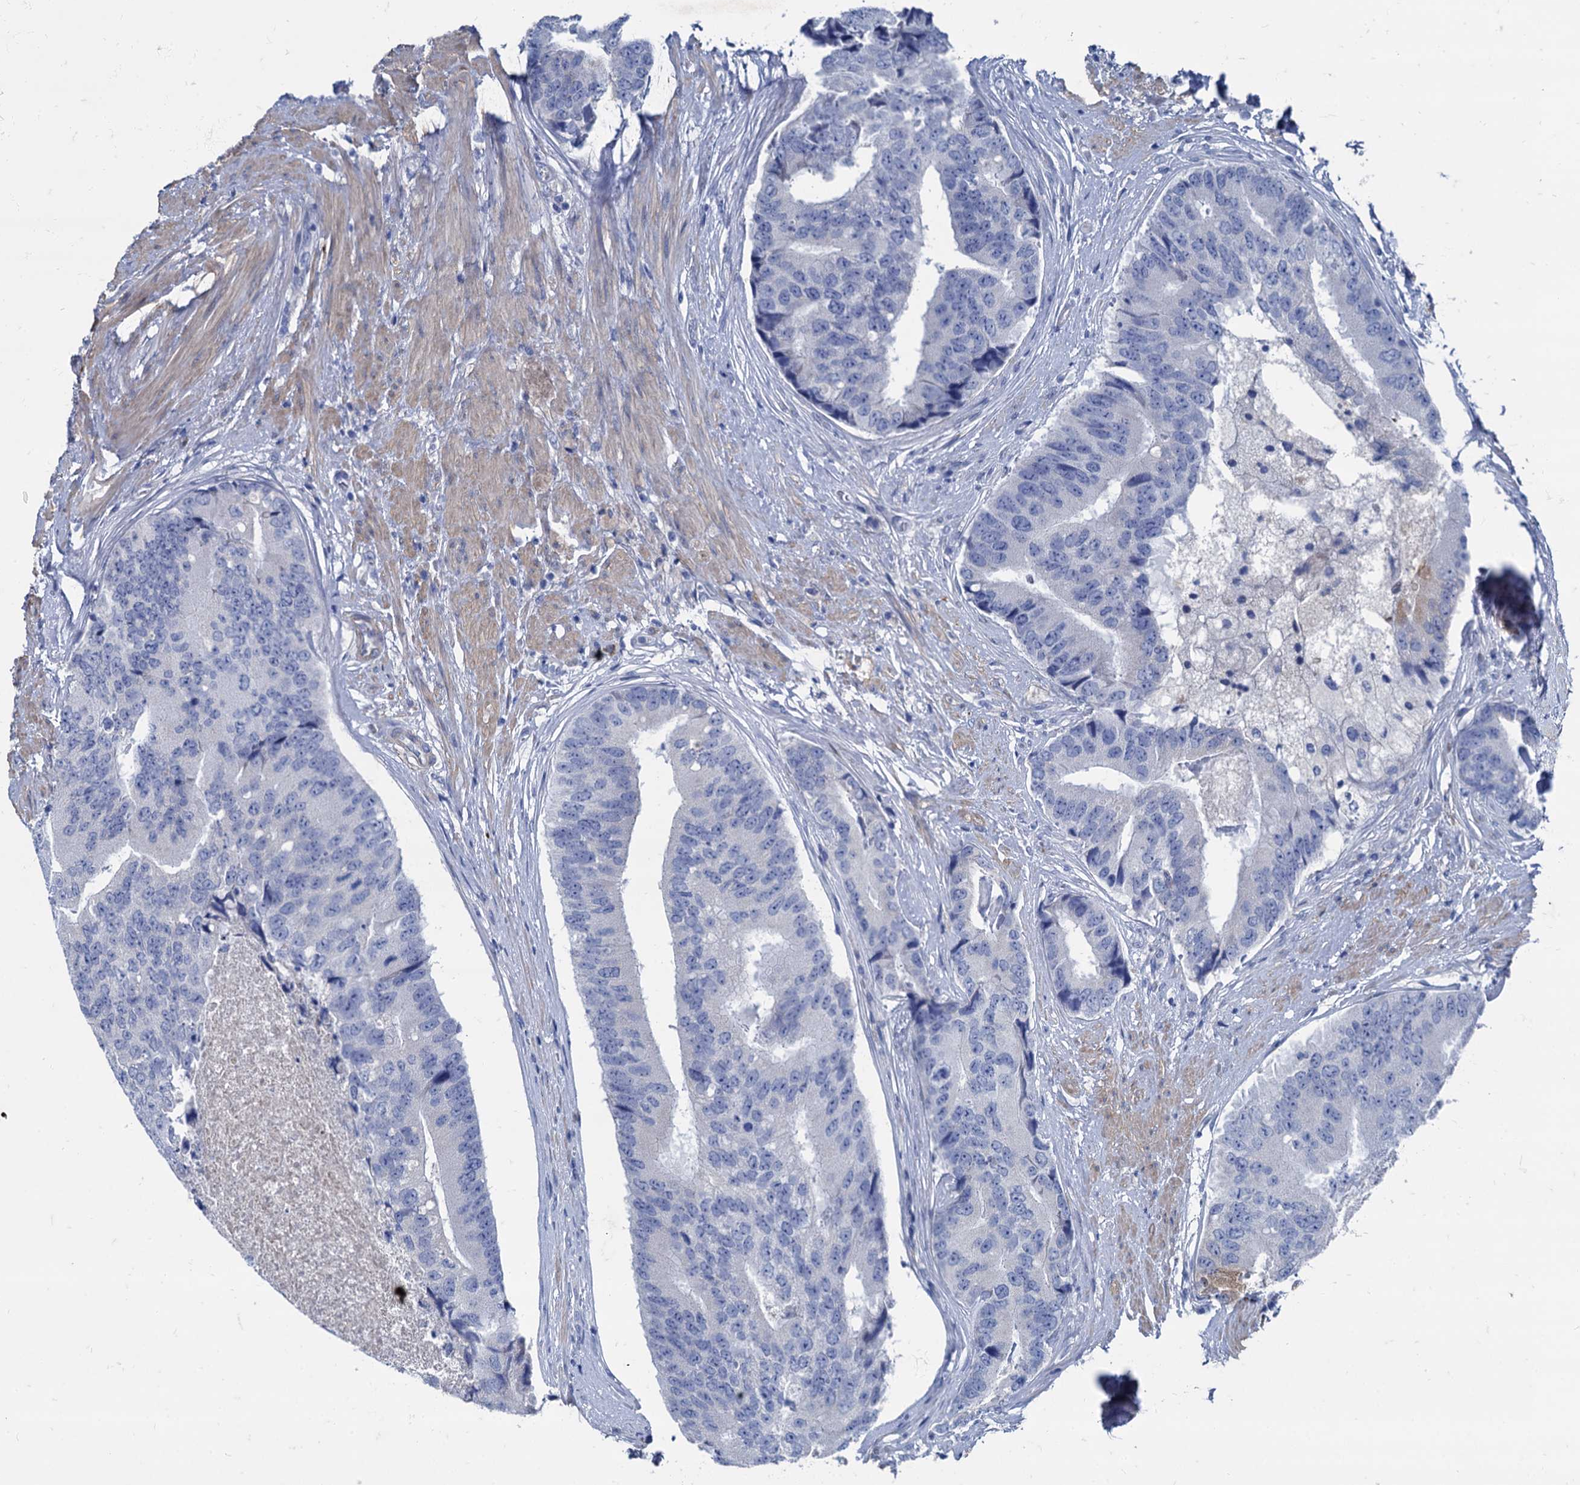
{"staining": {"intensity": "negative", "quantity": "none", "location": "none"}, "tissue": "prostate cancer", "cell_type": "Tumor cells", "image_type": "cancer", "snomed": [{"axis": "morphology", "description": "Adenocarcinoma, High grade"}, {"axis": "topography", "description": "Prostate"}], "caption": "Prostate cancer was stained to show a protein in brown. There is no significant staining in tumor cells.", "gene": "FOXR2", "patient": {"sex": "male", "age": 66}}